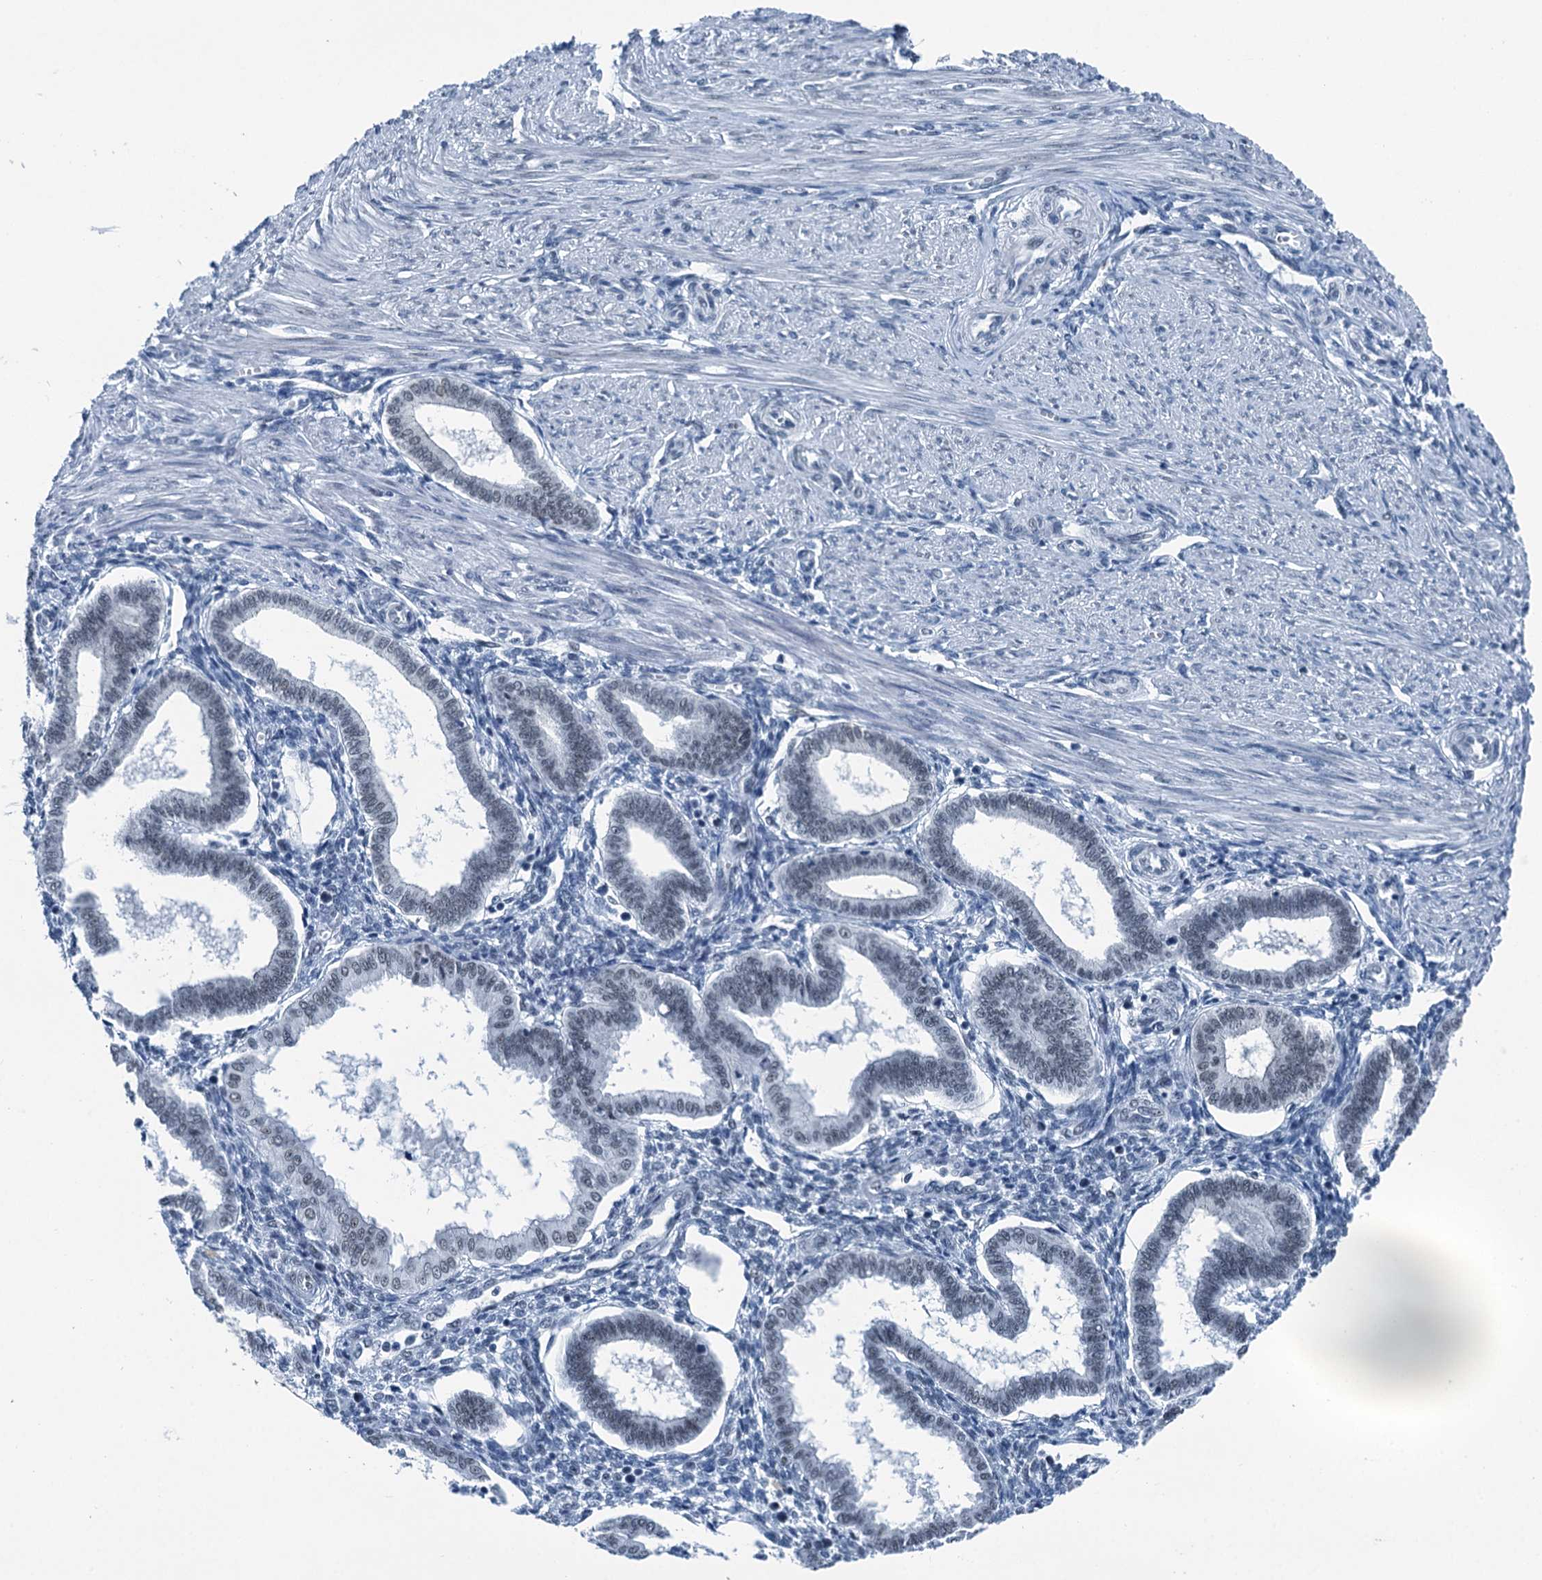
{"staining": {"intensity": "negative", "quantity": "none", "location": "none"}, "tissue": "endometrium", "cell_type": "Cells in endometrial stroma", "image_type": "normal", "snomed": [{"axis": "morphology", "description": "Normal tissue, NOS"}, {"axis": "topography", "description": "Endometrium"}], "caption": "This is an IHC histopathology image of normal human endometrium. There is no positivity in cells in endometrial stroma.", "gene": "TRPT1", "patient": {"sex": "female", "age": 25}}